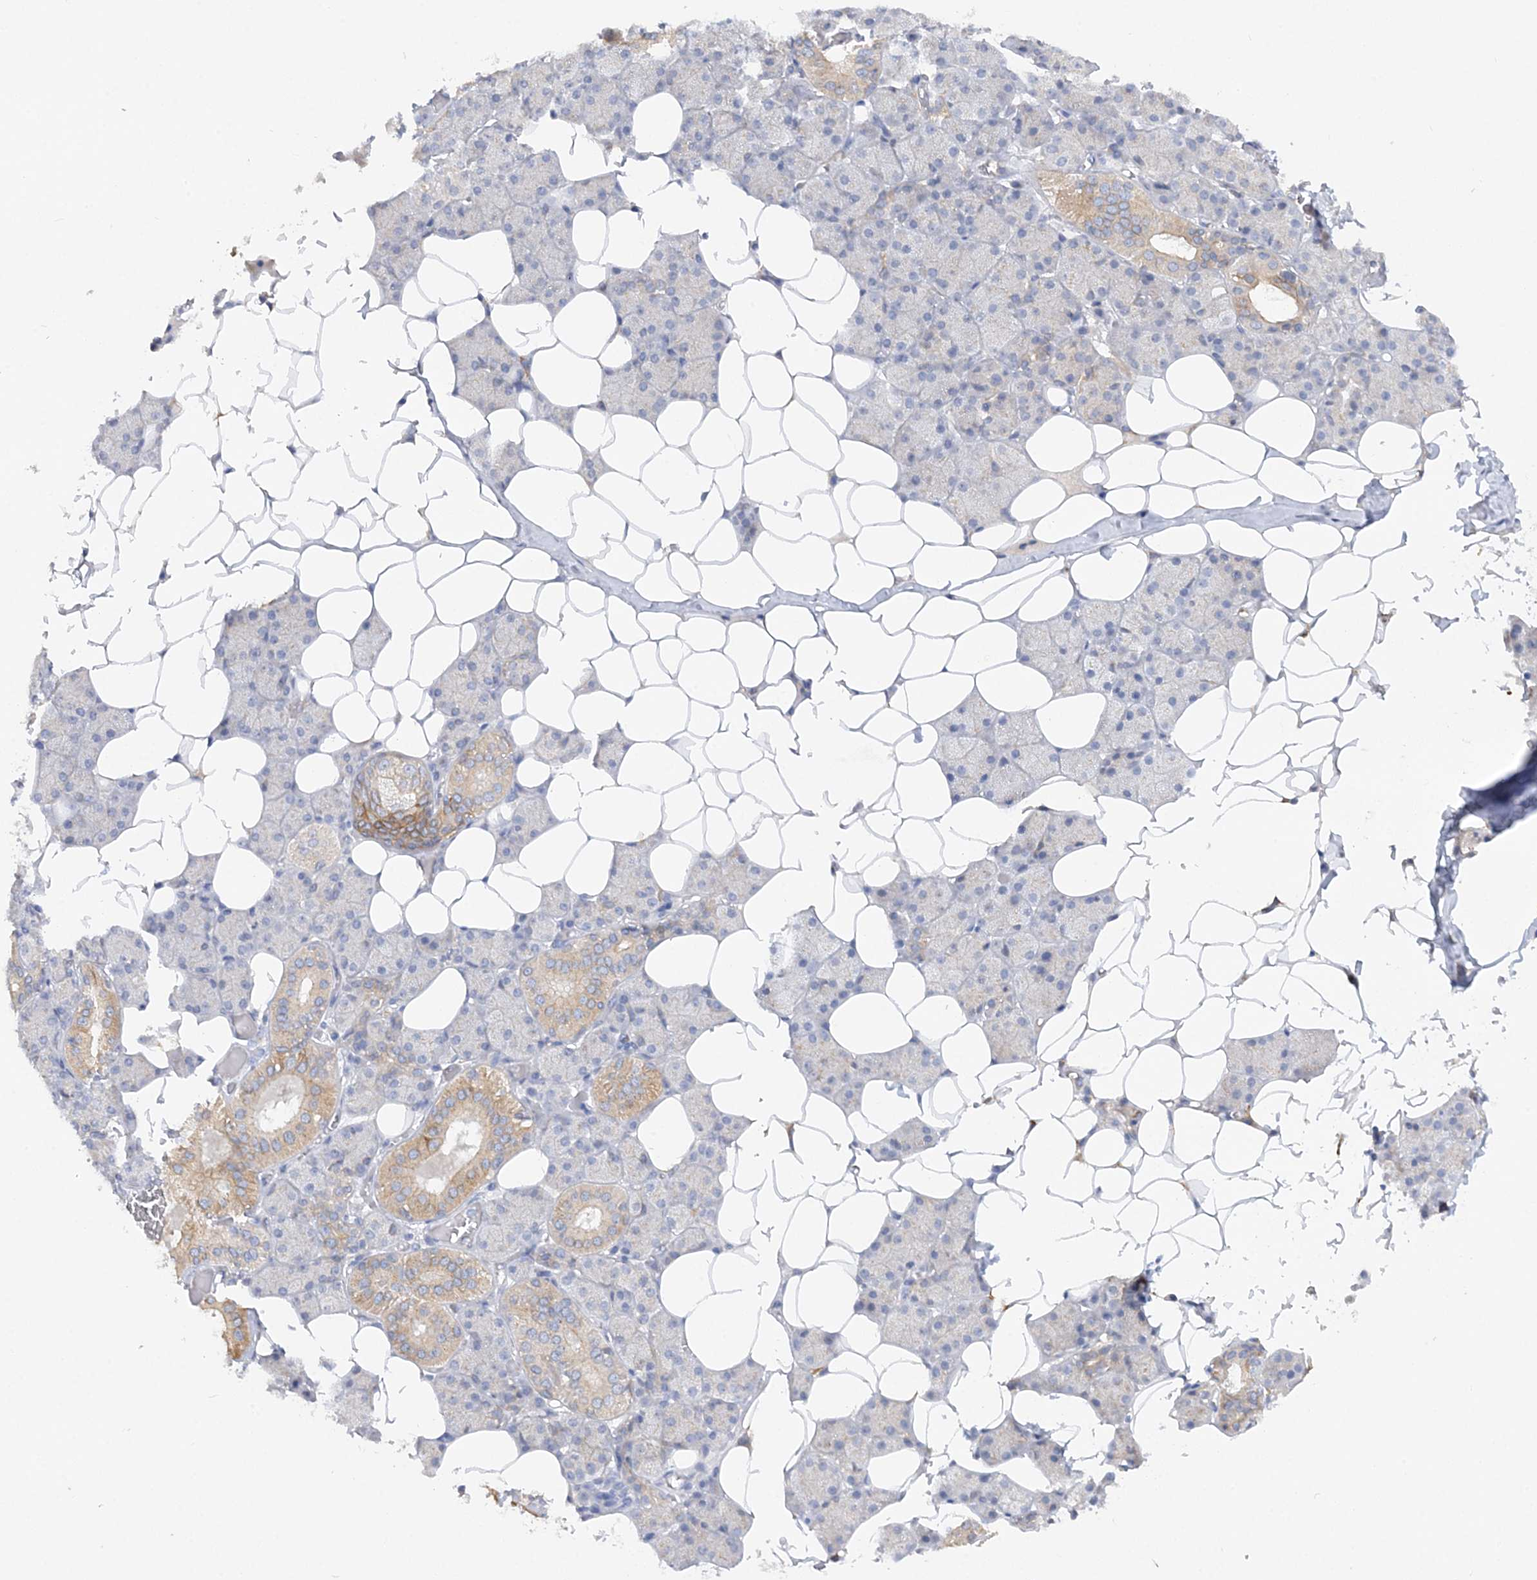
{"staining": {"intensity": "moderate", "quantity": "<25%", "location": "cytoplasmic/membranous"}, "tissue": "salivary gland", "cell_type": "Glandular cells", "image_type": "normal", "snomed": [{"axis": "morphology", "description": "Normal tissue, NOS"}, {"axis": "topography", "description": "Salivary gland"}], "caption": "Immunohistochemical staining of benign salivary gland demonstrates low levels of moderate cytoplasmic/membranous staining in about <25% of glandular cells. (brown staining indicates protein expression, while blue staining denotes nuclei).", "gene": "RPEL1", "patient": {"sex": "female", "age": 33}}